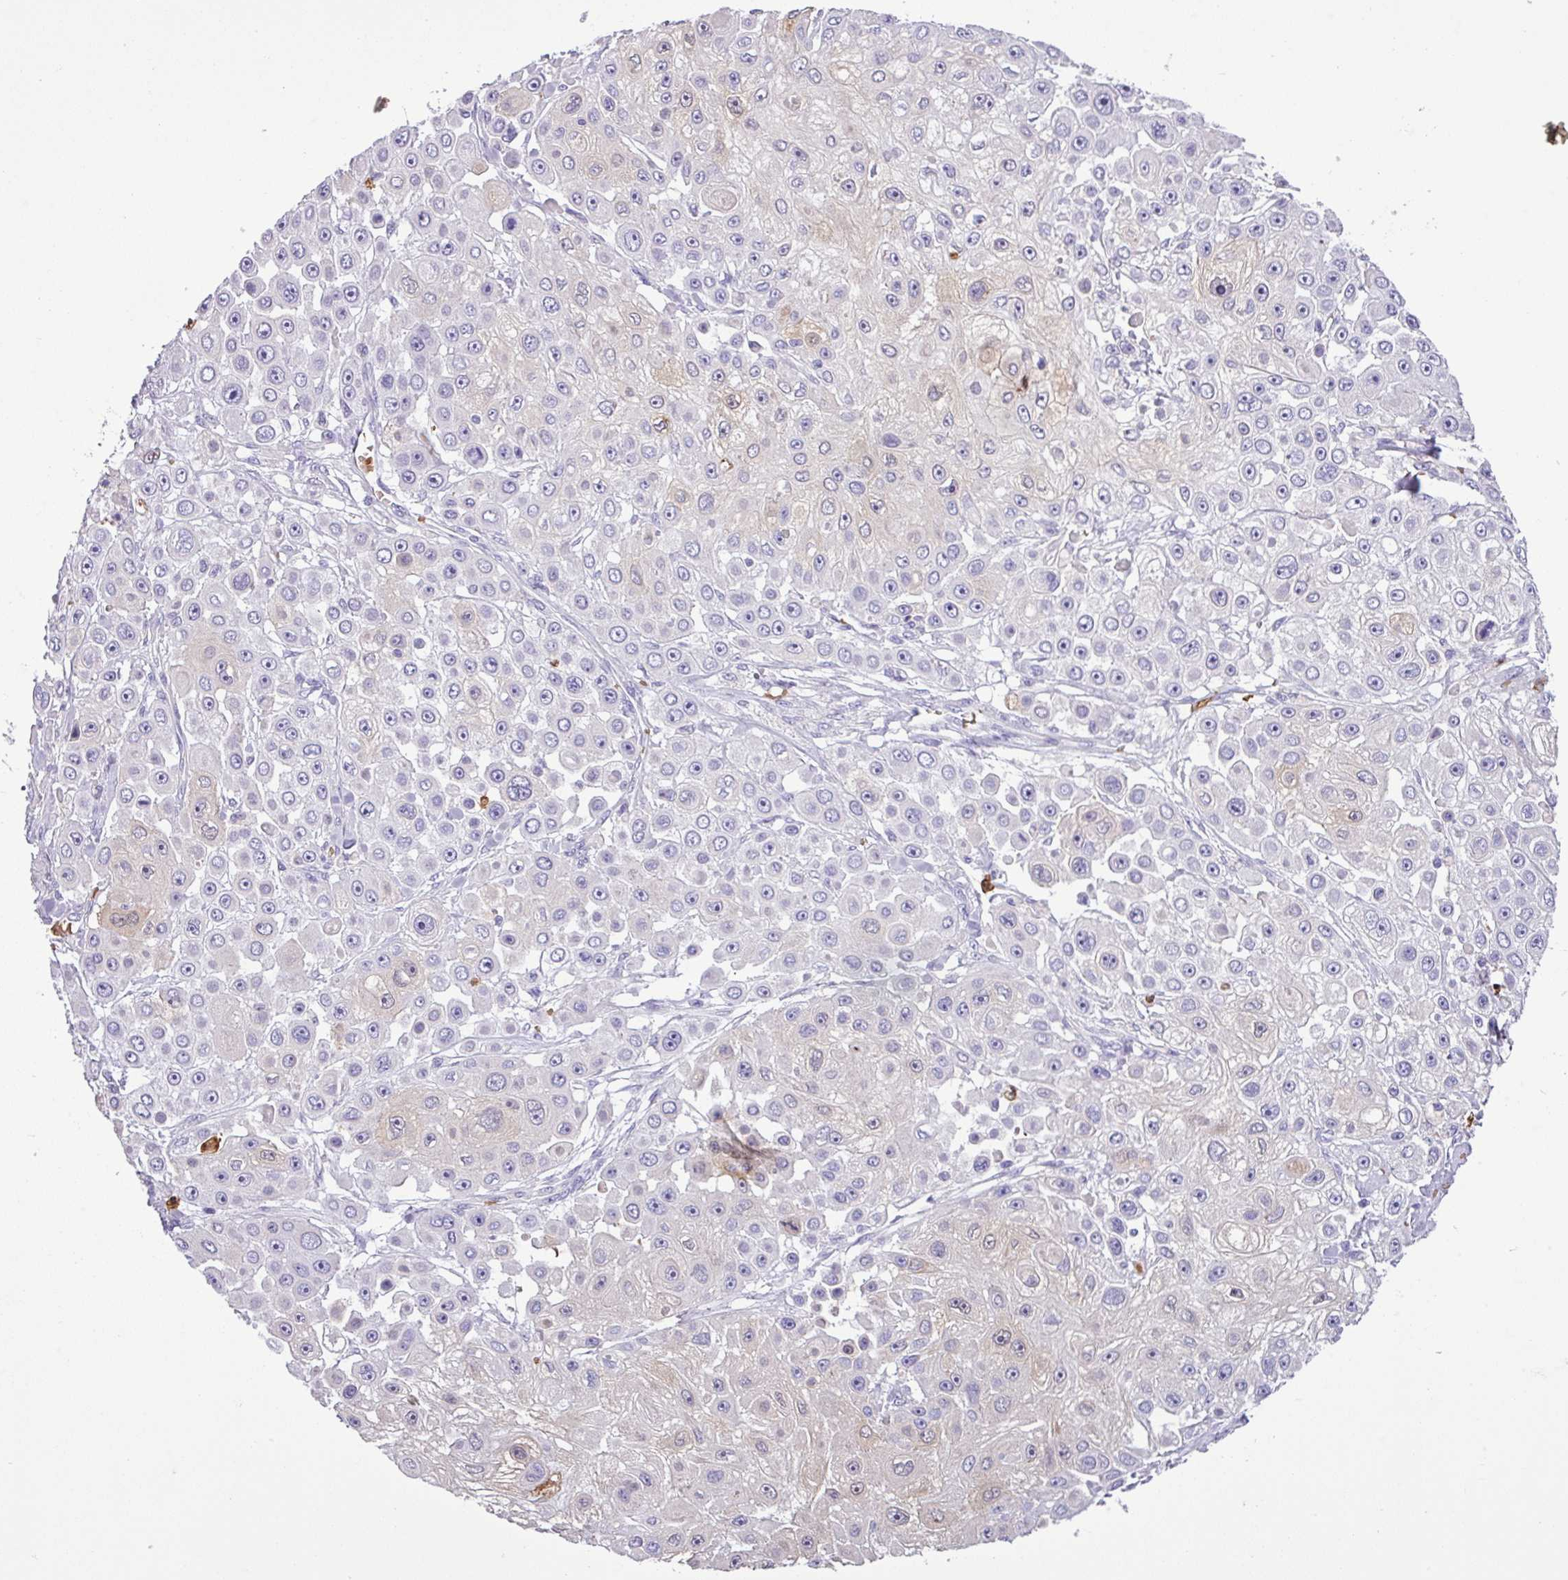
{"staining": {"intensity": "negative", "quantity": "none", "location": "none"}, "tissue": "skin cancer", "cell_type": "Tumor cells", "image_type": "cancer", "snomed": [{"axis": "morphology", "description": "Squamous cell carcinoma, NOS"}, {"axis": "topography", "description": "Skin"}], "caption": "A high-resolution photomicrograph shows immunohistochemistry (IHC) staining of skin cancer, which exhibits no significant positivity in tumor cells.", "gene": "MGAT4B", "patient": {"sex": "male", "age": 67}}